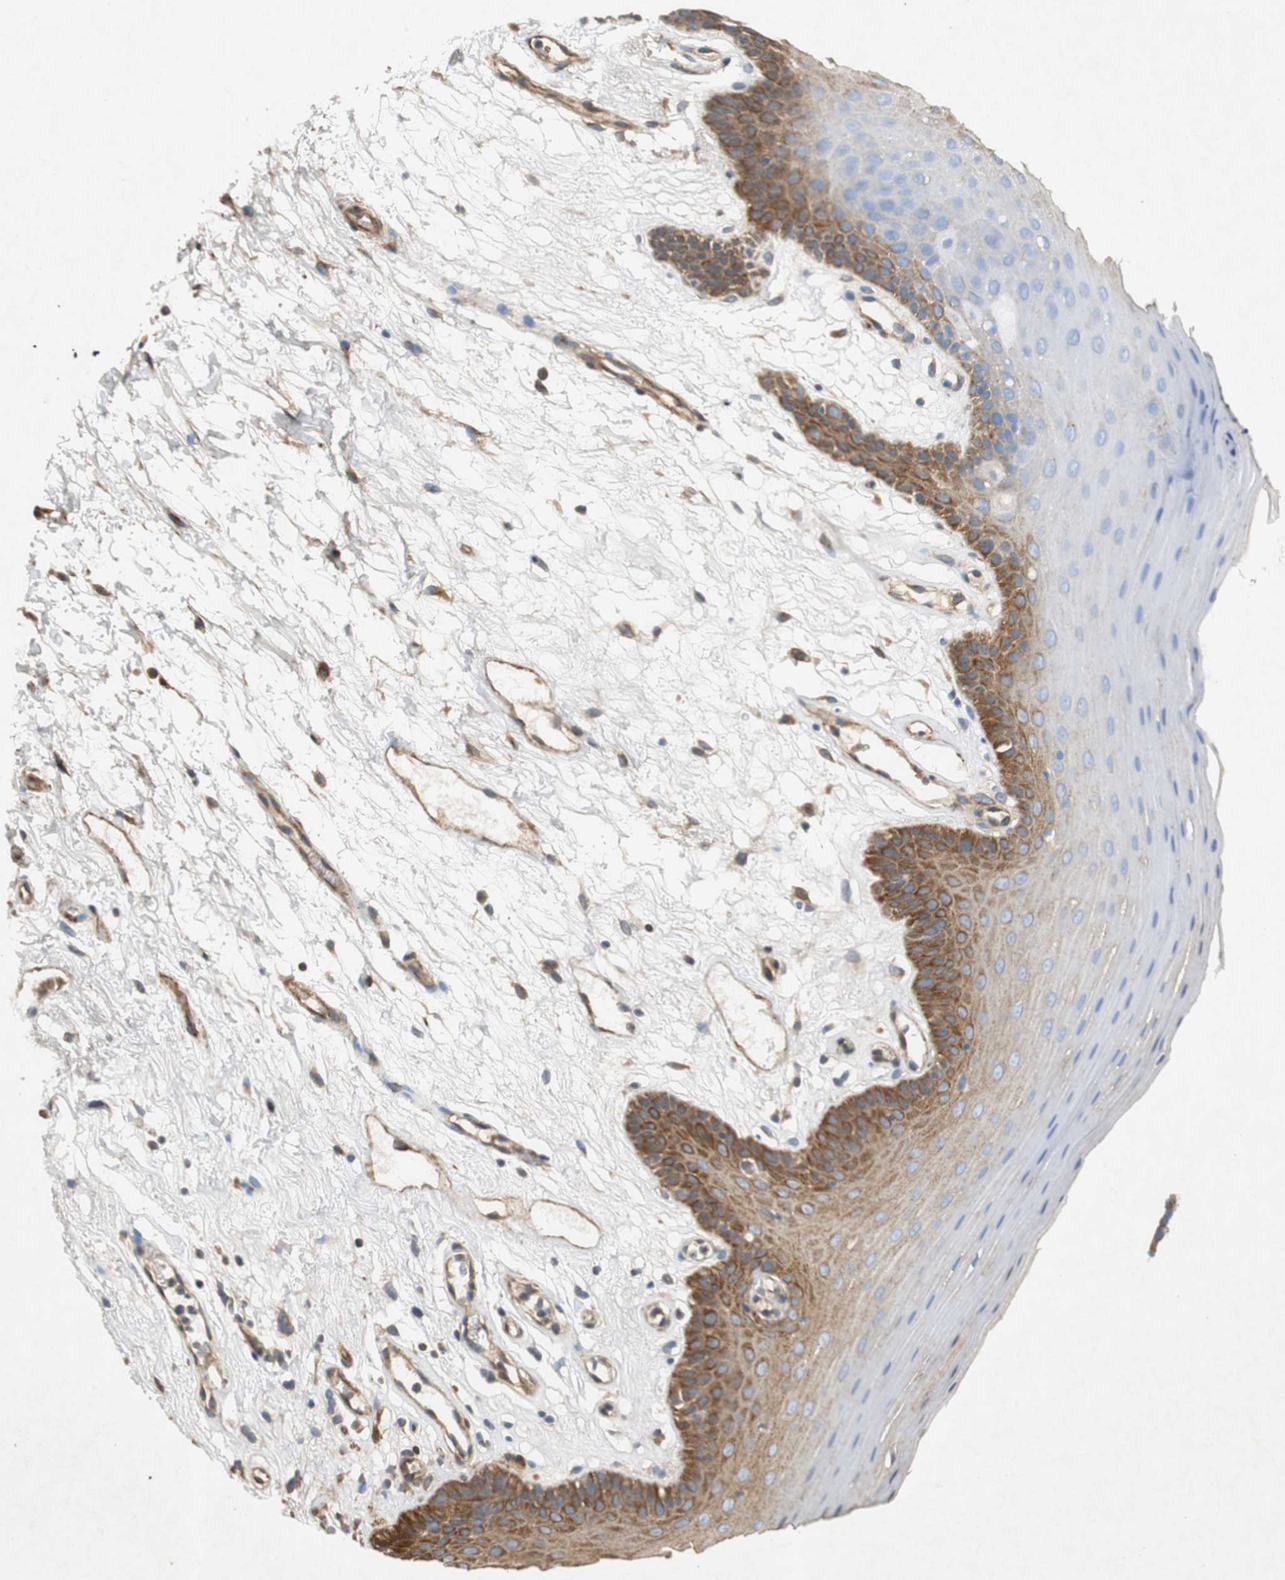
{"staining": {"intensity": "moderate", "quantity": "25%-75%", "location": "cytoplasmic/membranous"}, "tissue": "oral mucosa", "cell_type": "Squamous epithelial cells", "image_type": "normal", "snomed": [{"axis": "morphology", "description": "Normal tissue, NOS"}, {"axis": "morphology", "description": "Squamous cell carcinoma, NOS"}, {"axis": "topography", "description": "Skeletal muscle"}, {"axis": "topography", "description": "Oral tissue"}, {"axis": "topography", "description": "Head-Neck"}], "caption": "Immunohistochemistry of normal human oral mucosa shows medium levels of moderate cytoplasmic/membranous expression in about 25%-75% of squamous epithelial cells.", "gene": "TUBA4A", "patient": {"sex": "male", "age": 71}}